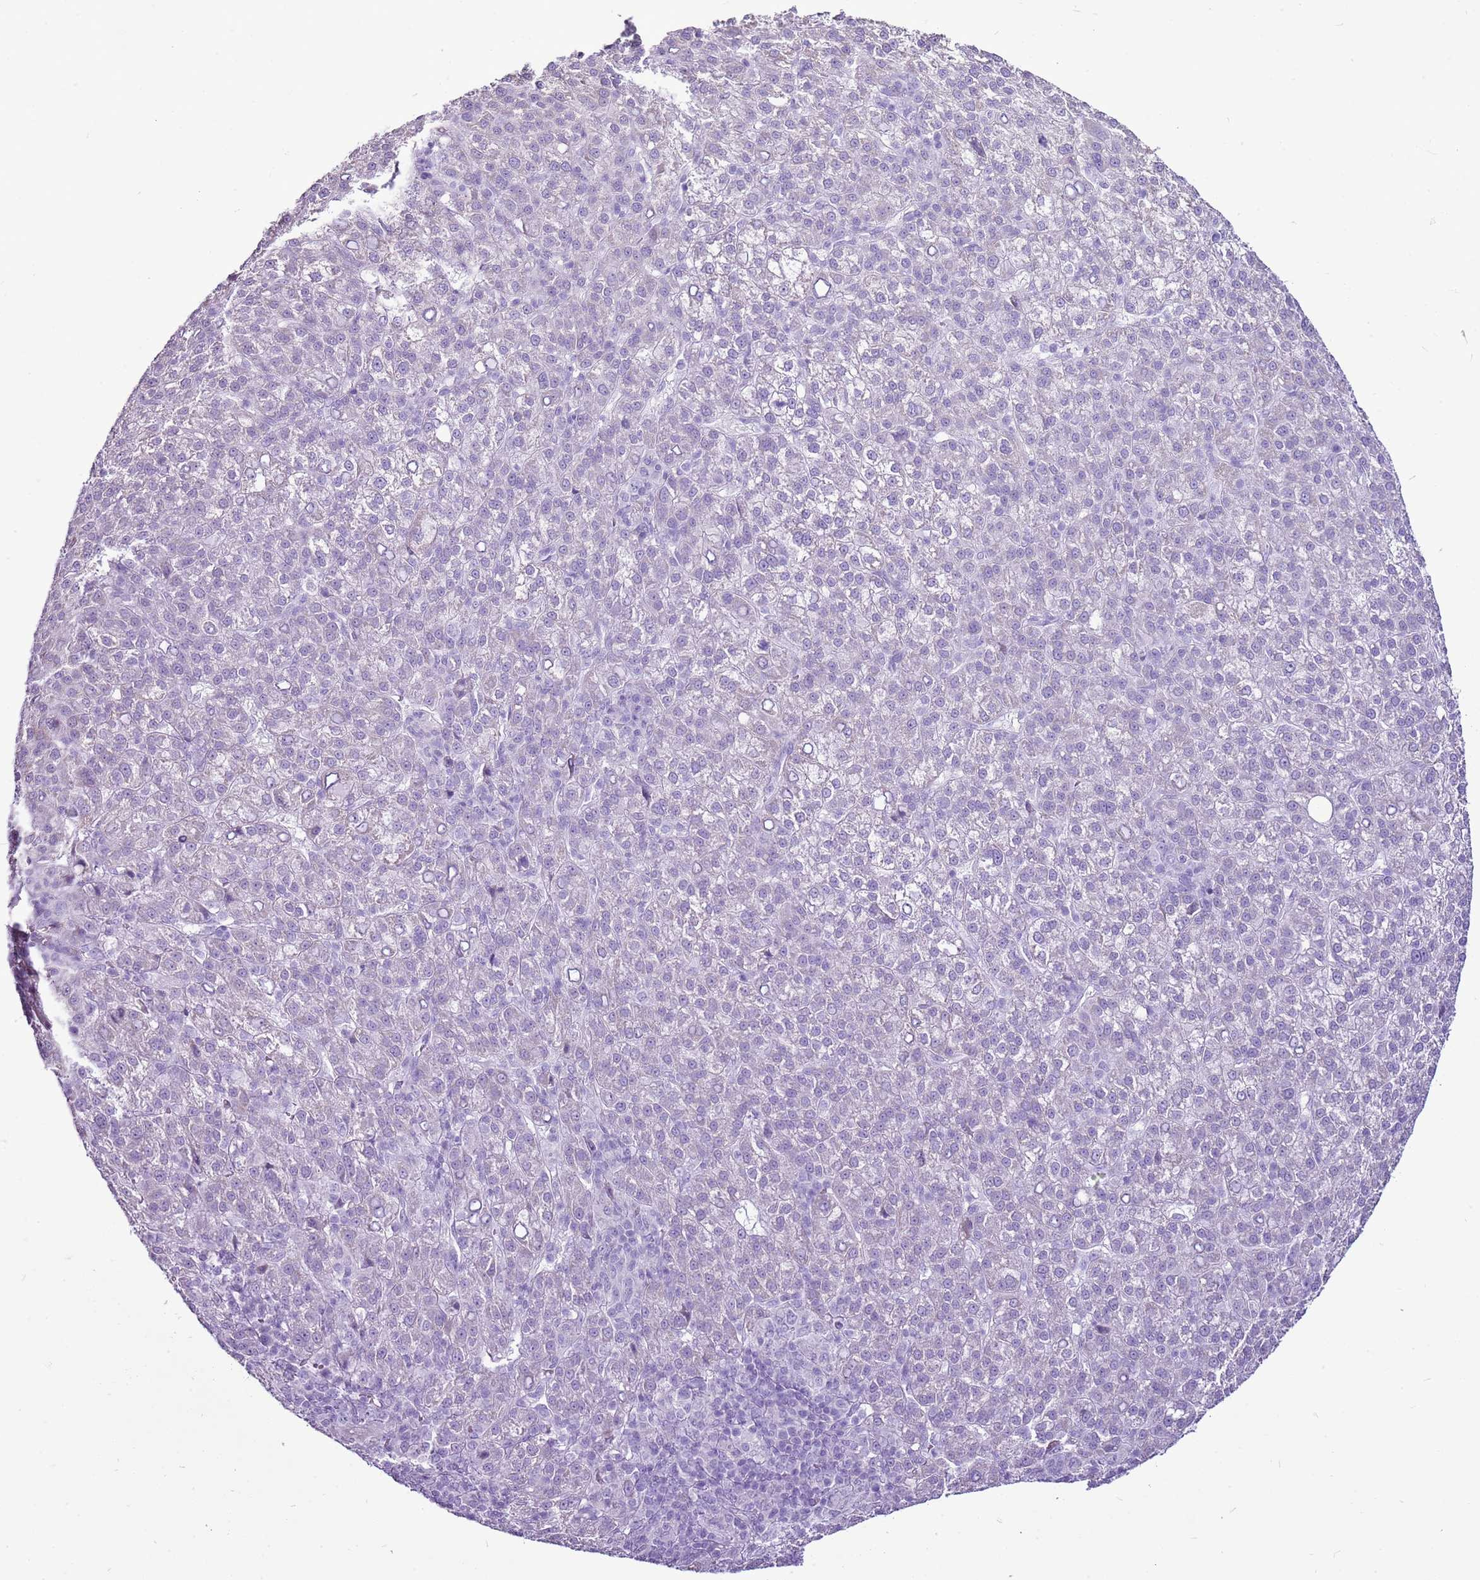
{"staining": {"intensity": "negative", "quantity": "none", "location": "none"}, "tissue": "liver cancer", "cell_type": "Tumor cells", "image_type": "cancer", "snomed": [{"axis": "morphology", "description": "Carcinoma, Hepatocellular, NOS"}, {"axis": "topography", "description": "Liver"}], "caption": "Histopathology image shows no protein positivity in tumor cells of liver cancer (hepatocellular carcinoma) tissue.", "gene": "CNFN", "patient": {"sex": "female", "age": 58}}